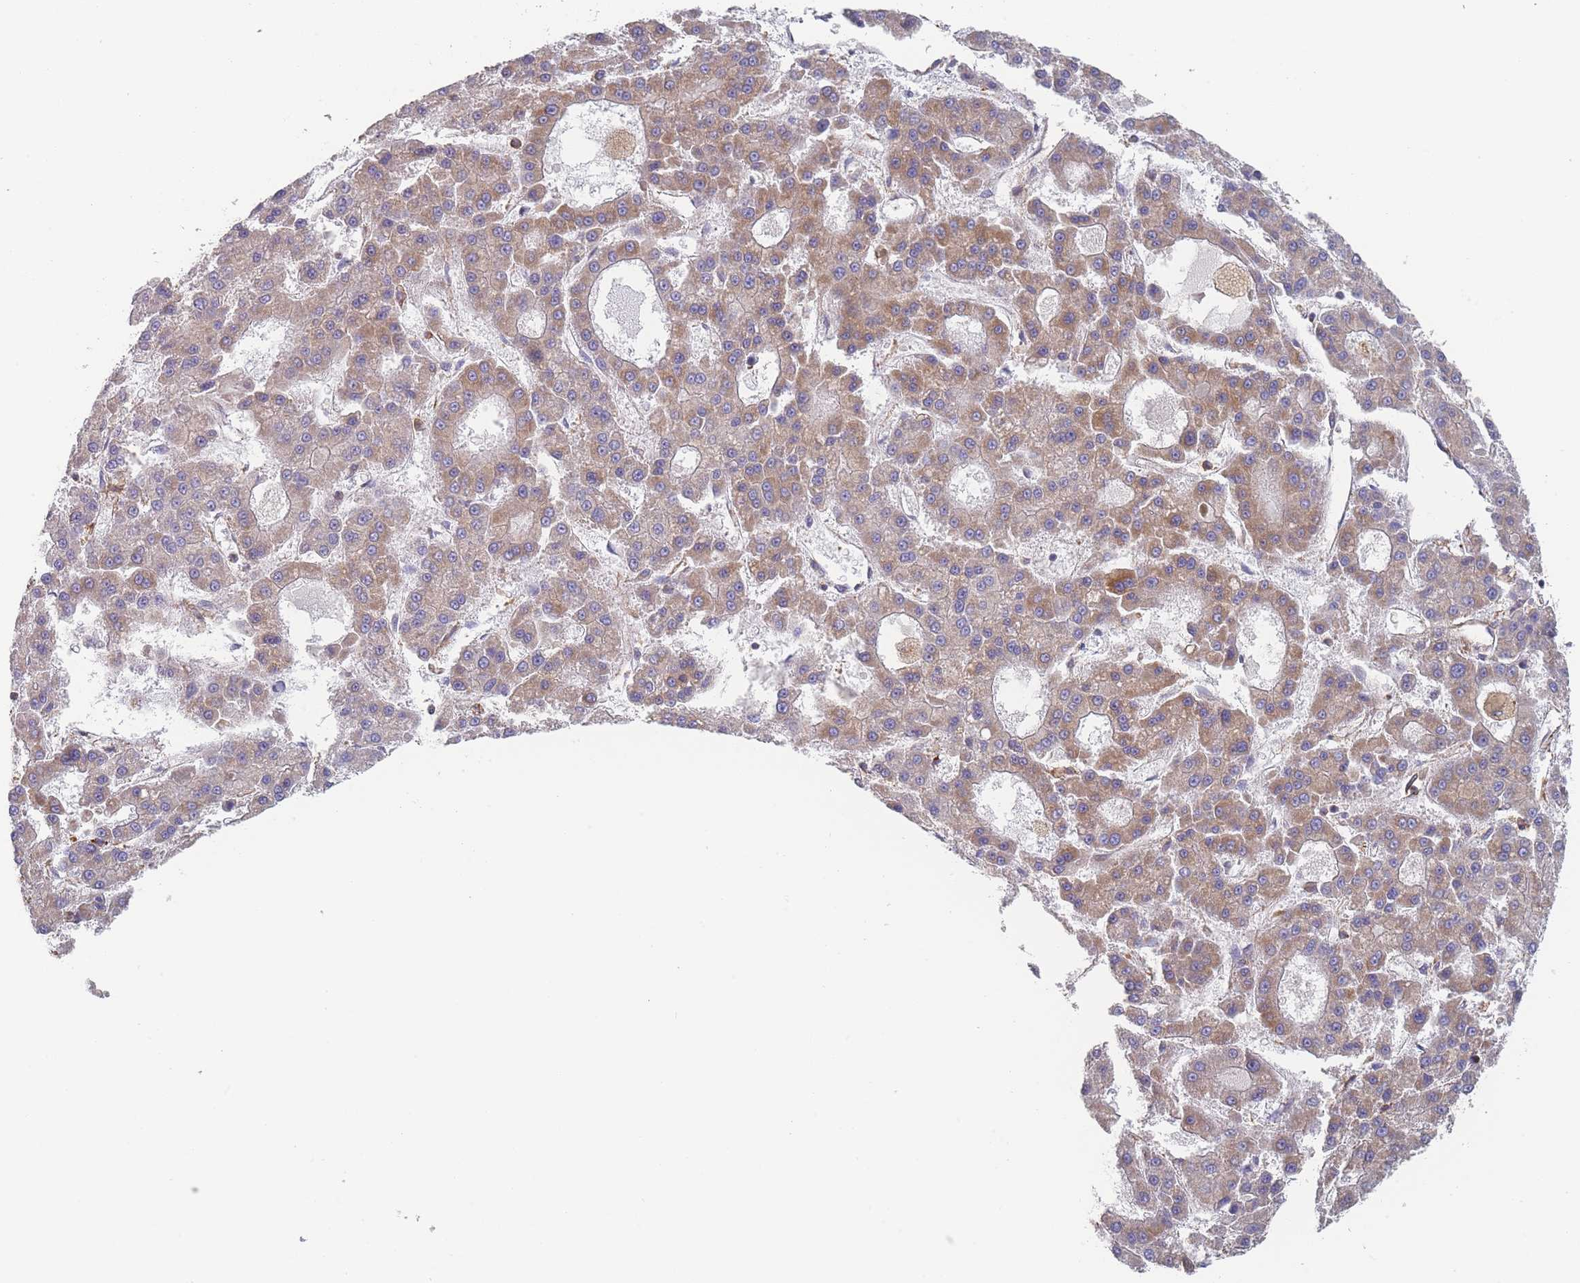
{"staining": {"intensity": "moderate", "quantity": "<25%", "location": "cytoplasmic/membranous"}, "tissue": "liver cancer", "cell_type": "Tumor cells", "image_type": "cancer", "snomed": [{"axis": "morphology", "description": "Carcinoma, Hepatocellular, NOS"}, {"axis": "topography", "description": "Liver"}], "caption": "Immunohistochemical staining of human hepatocellular carcinoma (liver) demonstrates low levels of moderate cytoplasmic/membranous expression in approximately <25% of tumor cells.", "gene": "SCCPDH", "patient": {"sex": "male", "age": 70}}